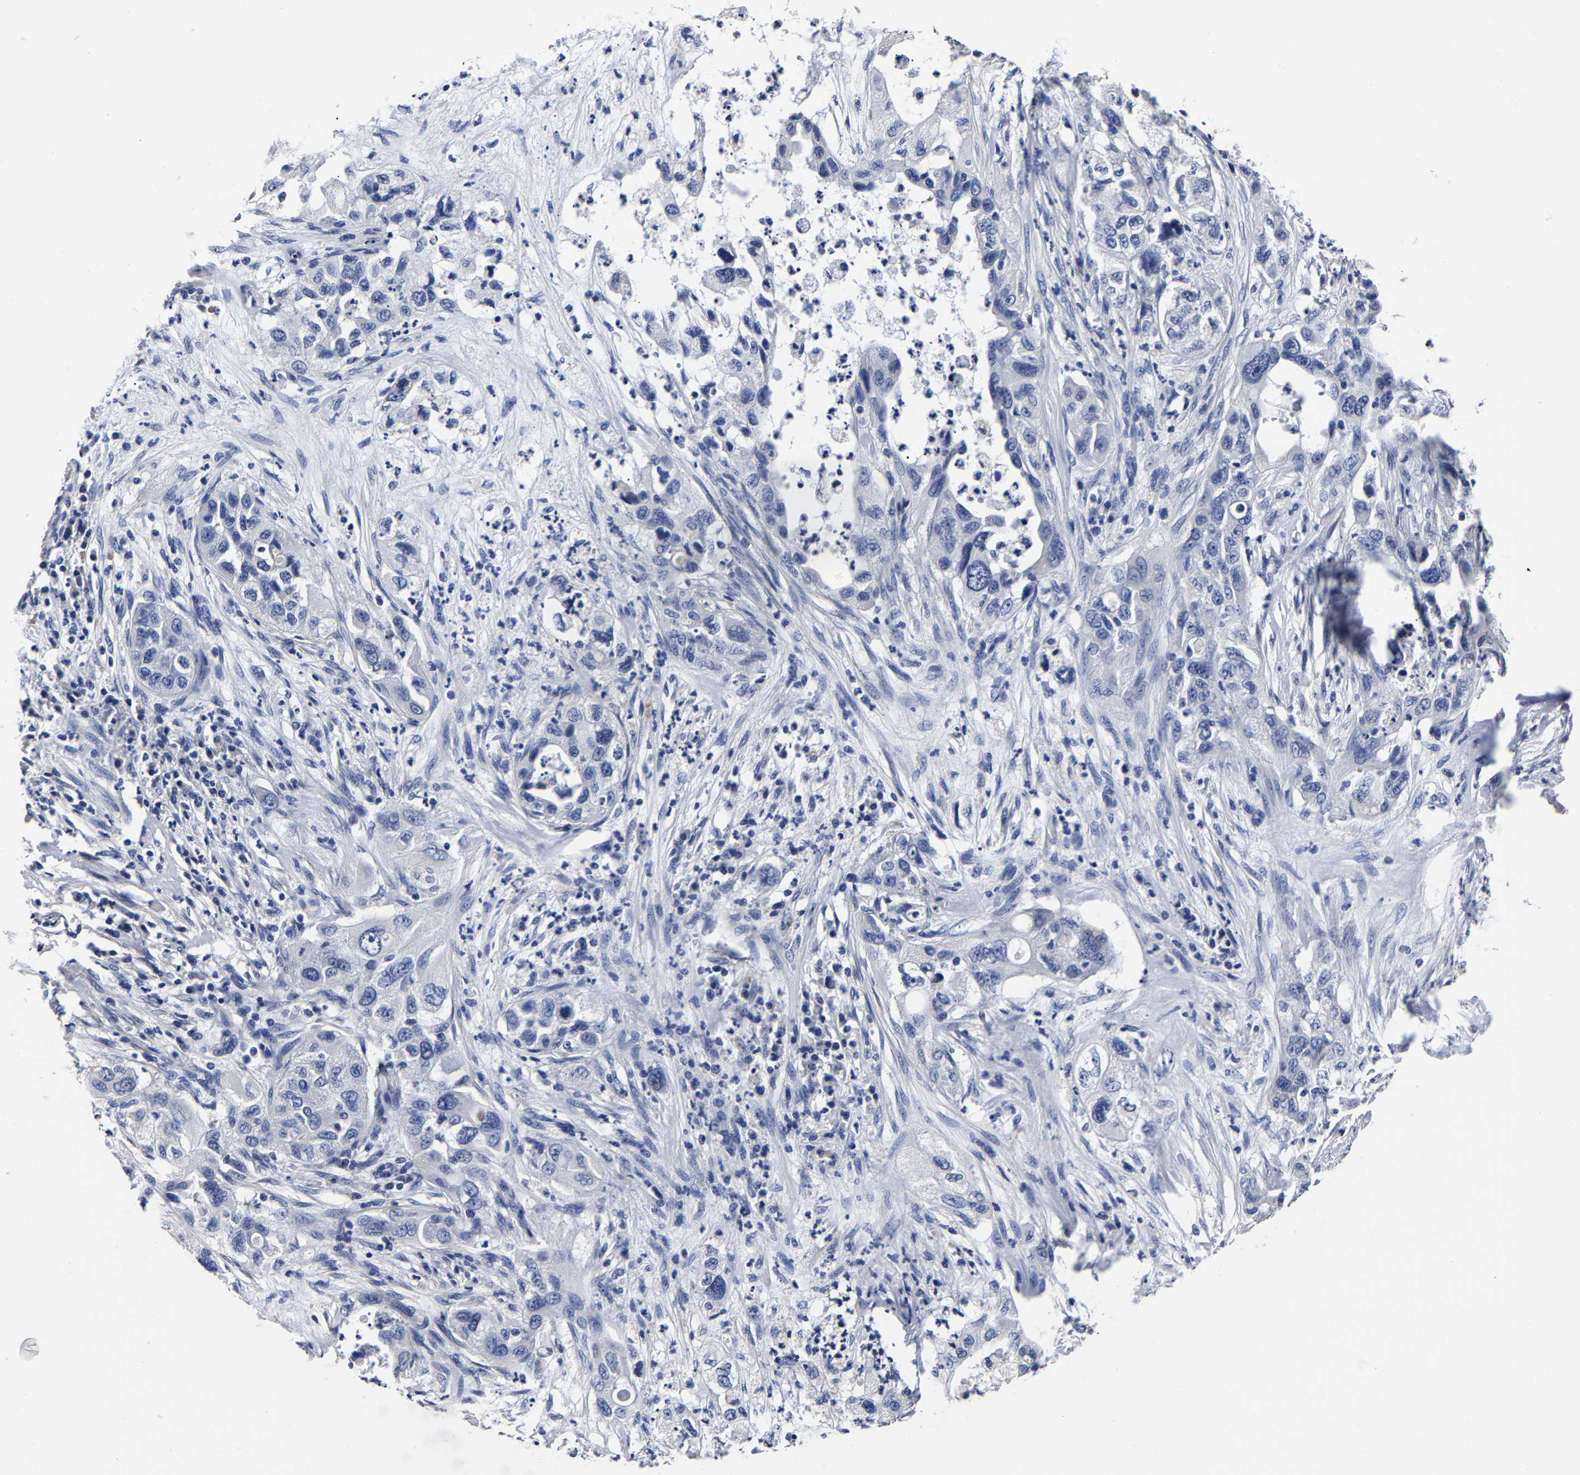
{"staining": {"intensity": "negative", "quantity": "none", "location": "none"}, "tissue": "pancreatic cancer", "cell_type": "Tumor cells", "image_type": "cancer", "snomed": [{"axis": "morphology", "description": "Adenocarcinoma, NOS"}, {"axis": "topography", "description": "Pancreas"}], "caption": "IHC photomicrograph of neoplastic tissue: pancreatic adenocarcinoma stained with DAB reveals no significant protein staining in tumor cells. Nuclei are stained in blue.", "gene": "AKAP4", "patient": {"sex": "female", "age": 78}}